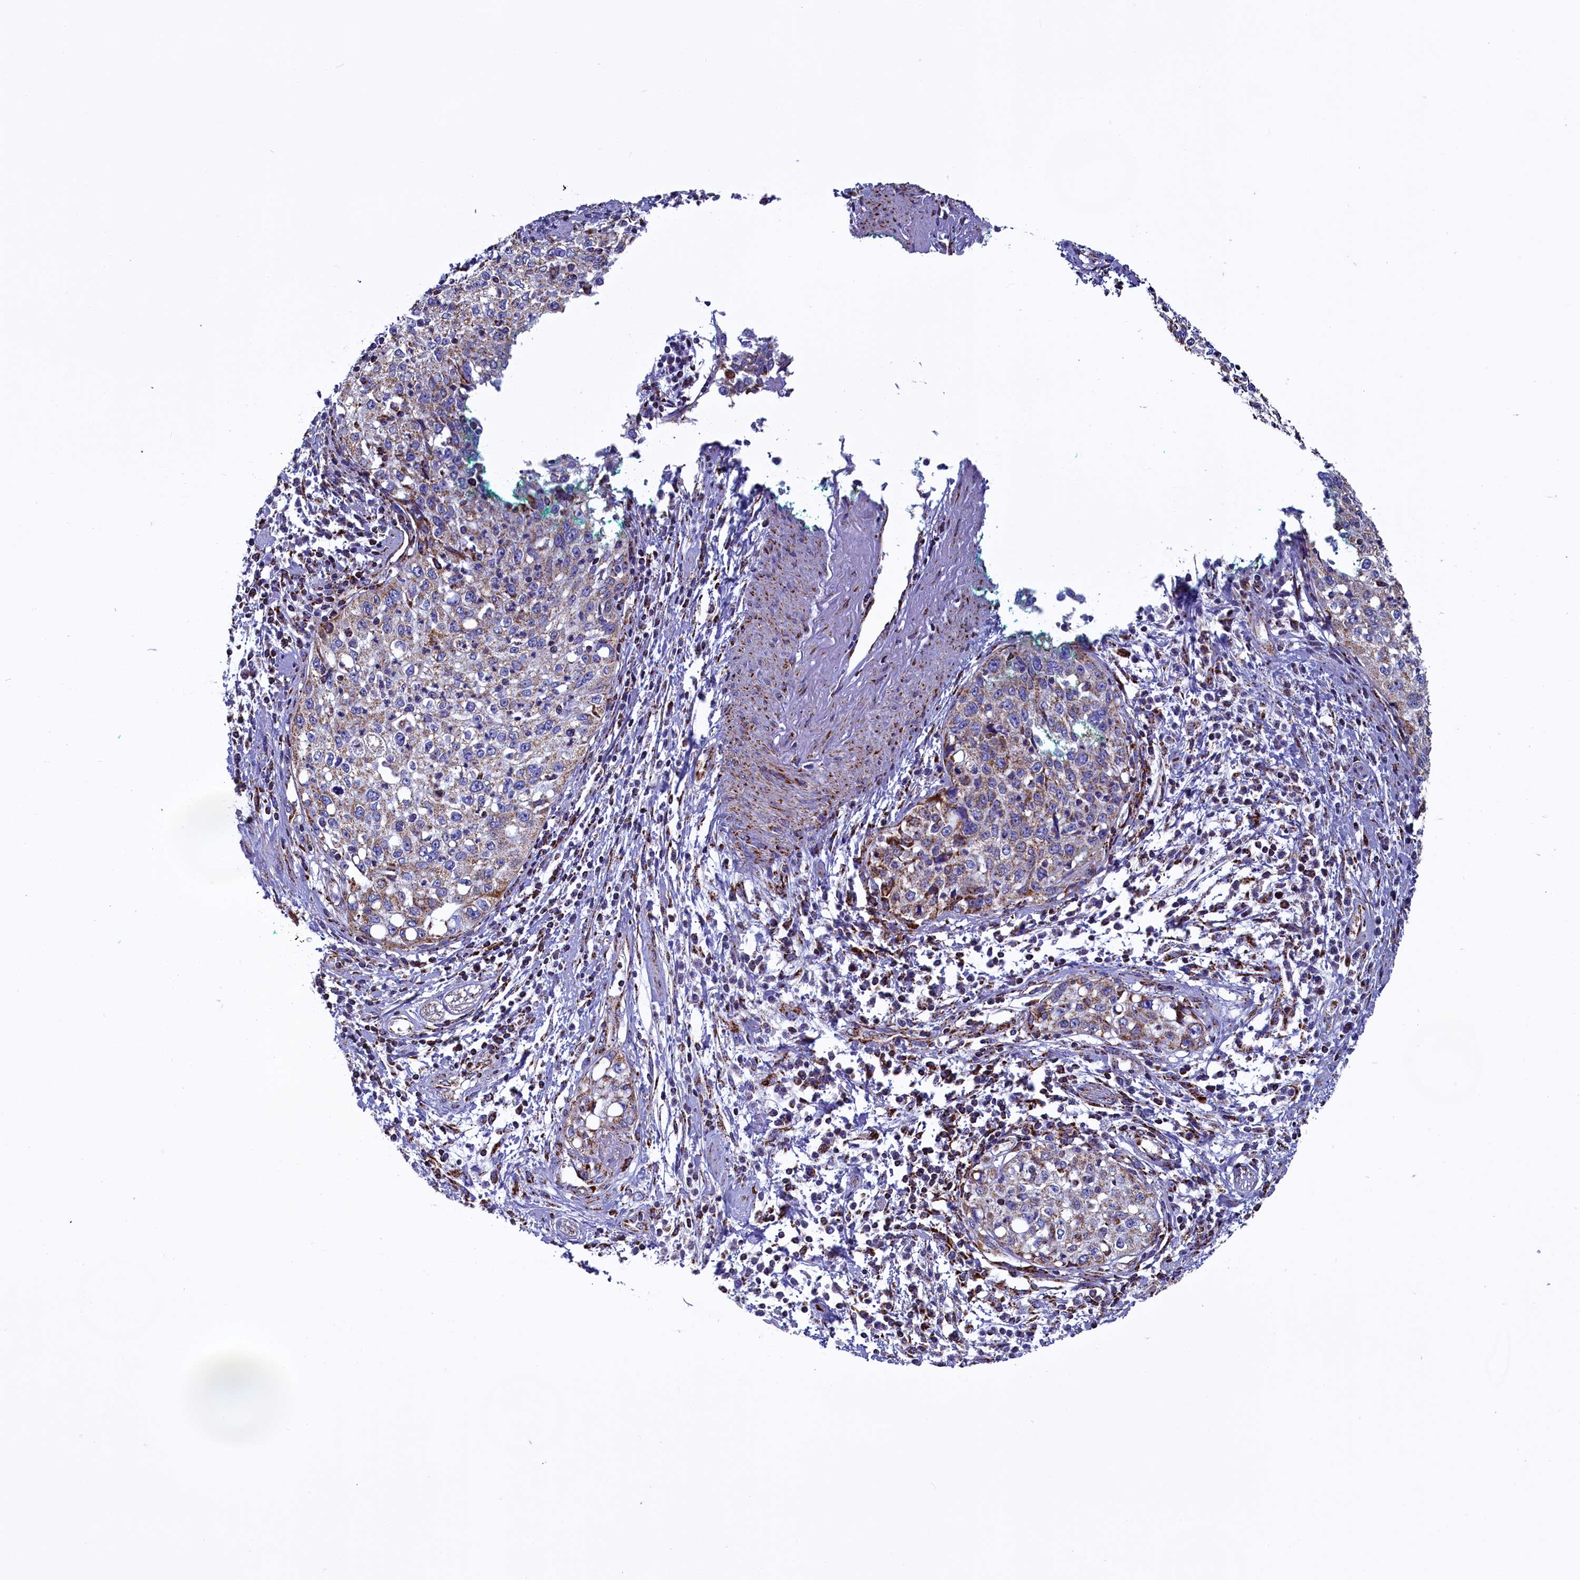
{"staining": {"intensity": "weak", "quantity": ">75%", "location": "cytoplasmic/membranous"}, "tissue": "cervical cancer", "cell_type": "Tumor cells", "image_type": "cancer", "snomed": [{"axis": "morphology", "description": "Squamous cell carcinoma, NOS"}, {"axis": "topography", "description": "Cervix"}], "caption": "Protein staining by IHC exhibits weak cytoplasmic/membranous positivity in about >75% of tumor cells in cervical cancer (squamous cell carcinoma).", "gene": "SLC39A3", "patient": {"sex": "female", "age": 57}}